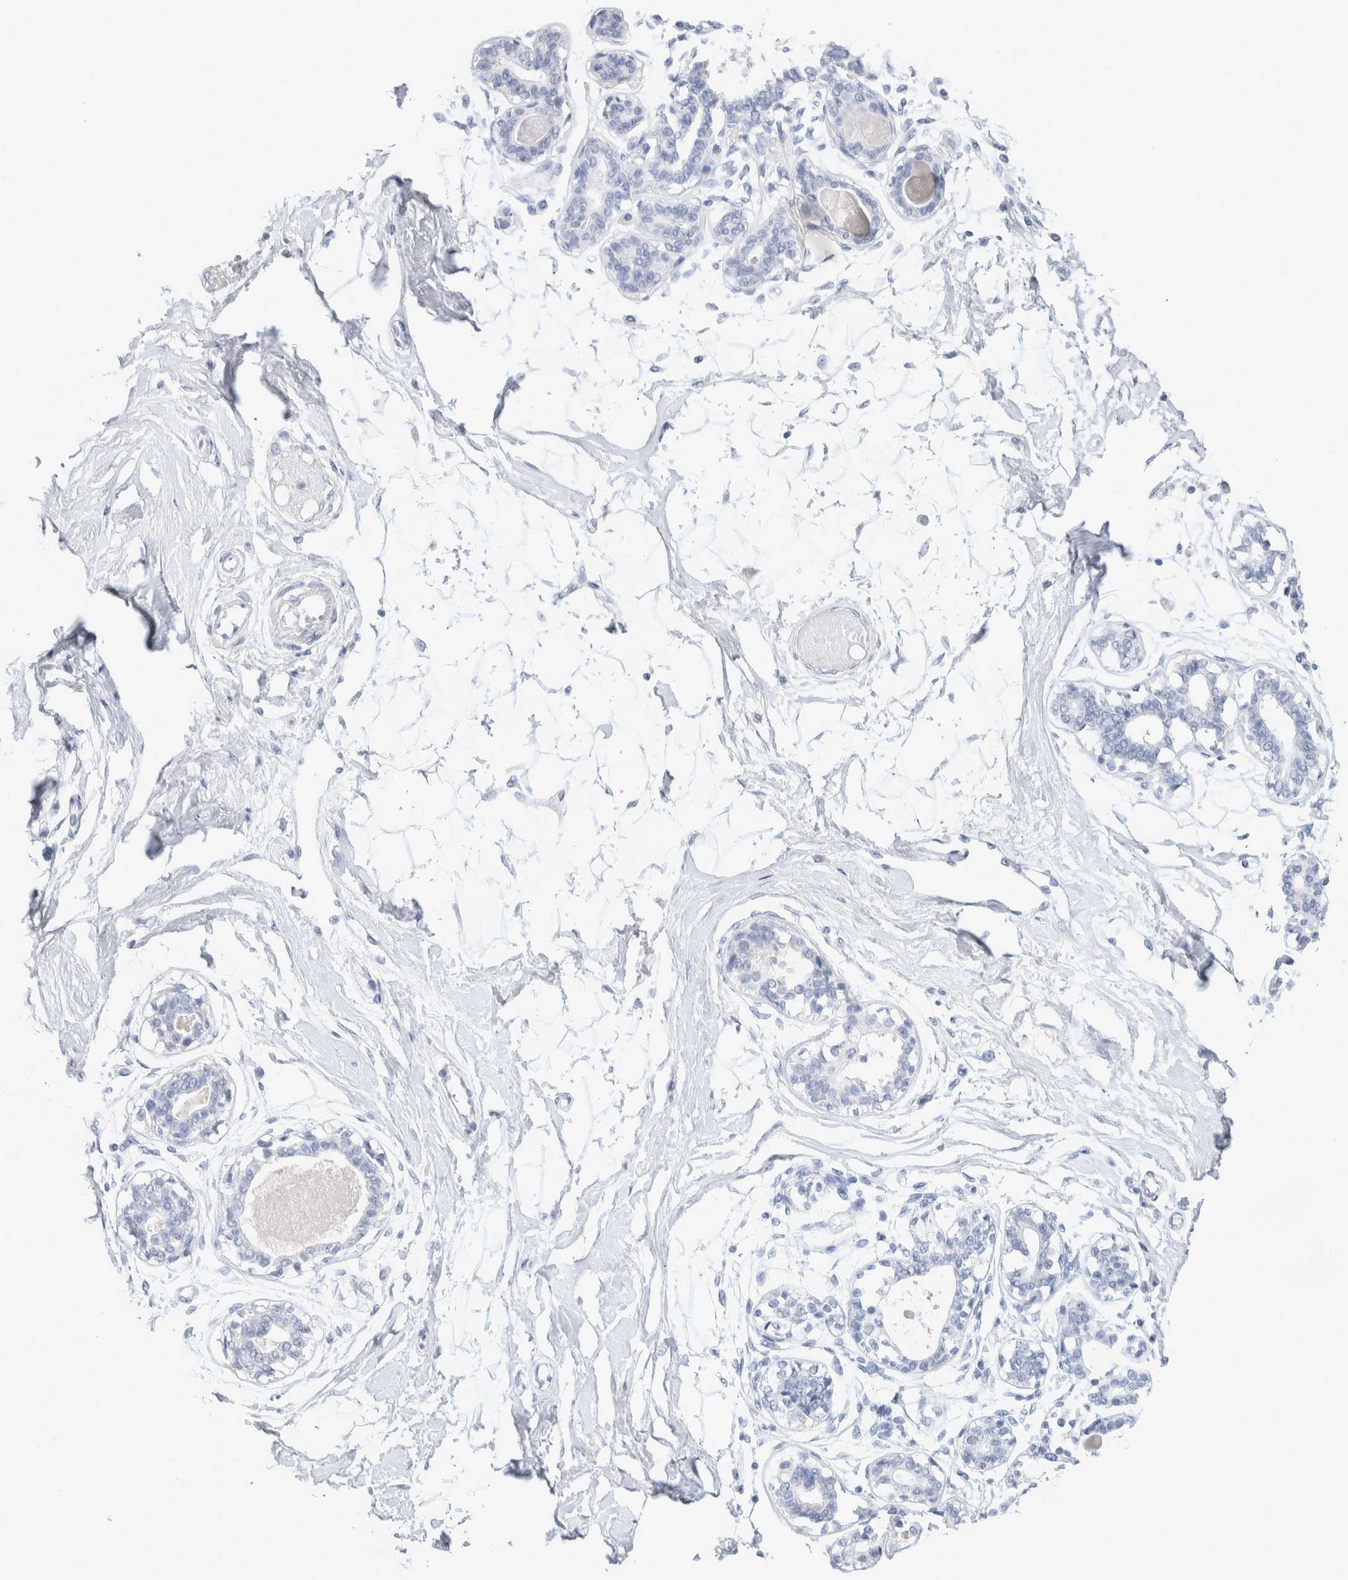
{"staining": {"intensity": "negative", "quantity": "none", "location": "none"}, "tissue": "breast", "cell_type": "Adipocytes", "image_type": "normal", "snomed": [{"axis": "morphology", "description": "Normal tissue, NOS"}, {"axis": "topography", "description": "Breast"}], "caption": "There is no significant positivity in adipocytes of breast. (IHC, brightfield microscopy, high magnification).", "gene": "GDA", "patient": {"sex": "female", "age": 45}}